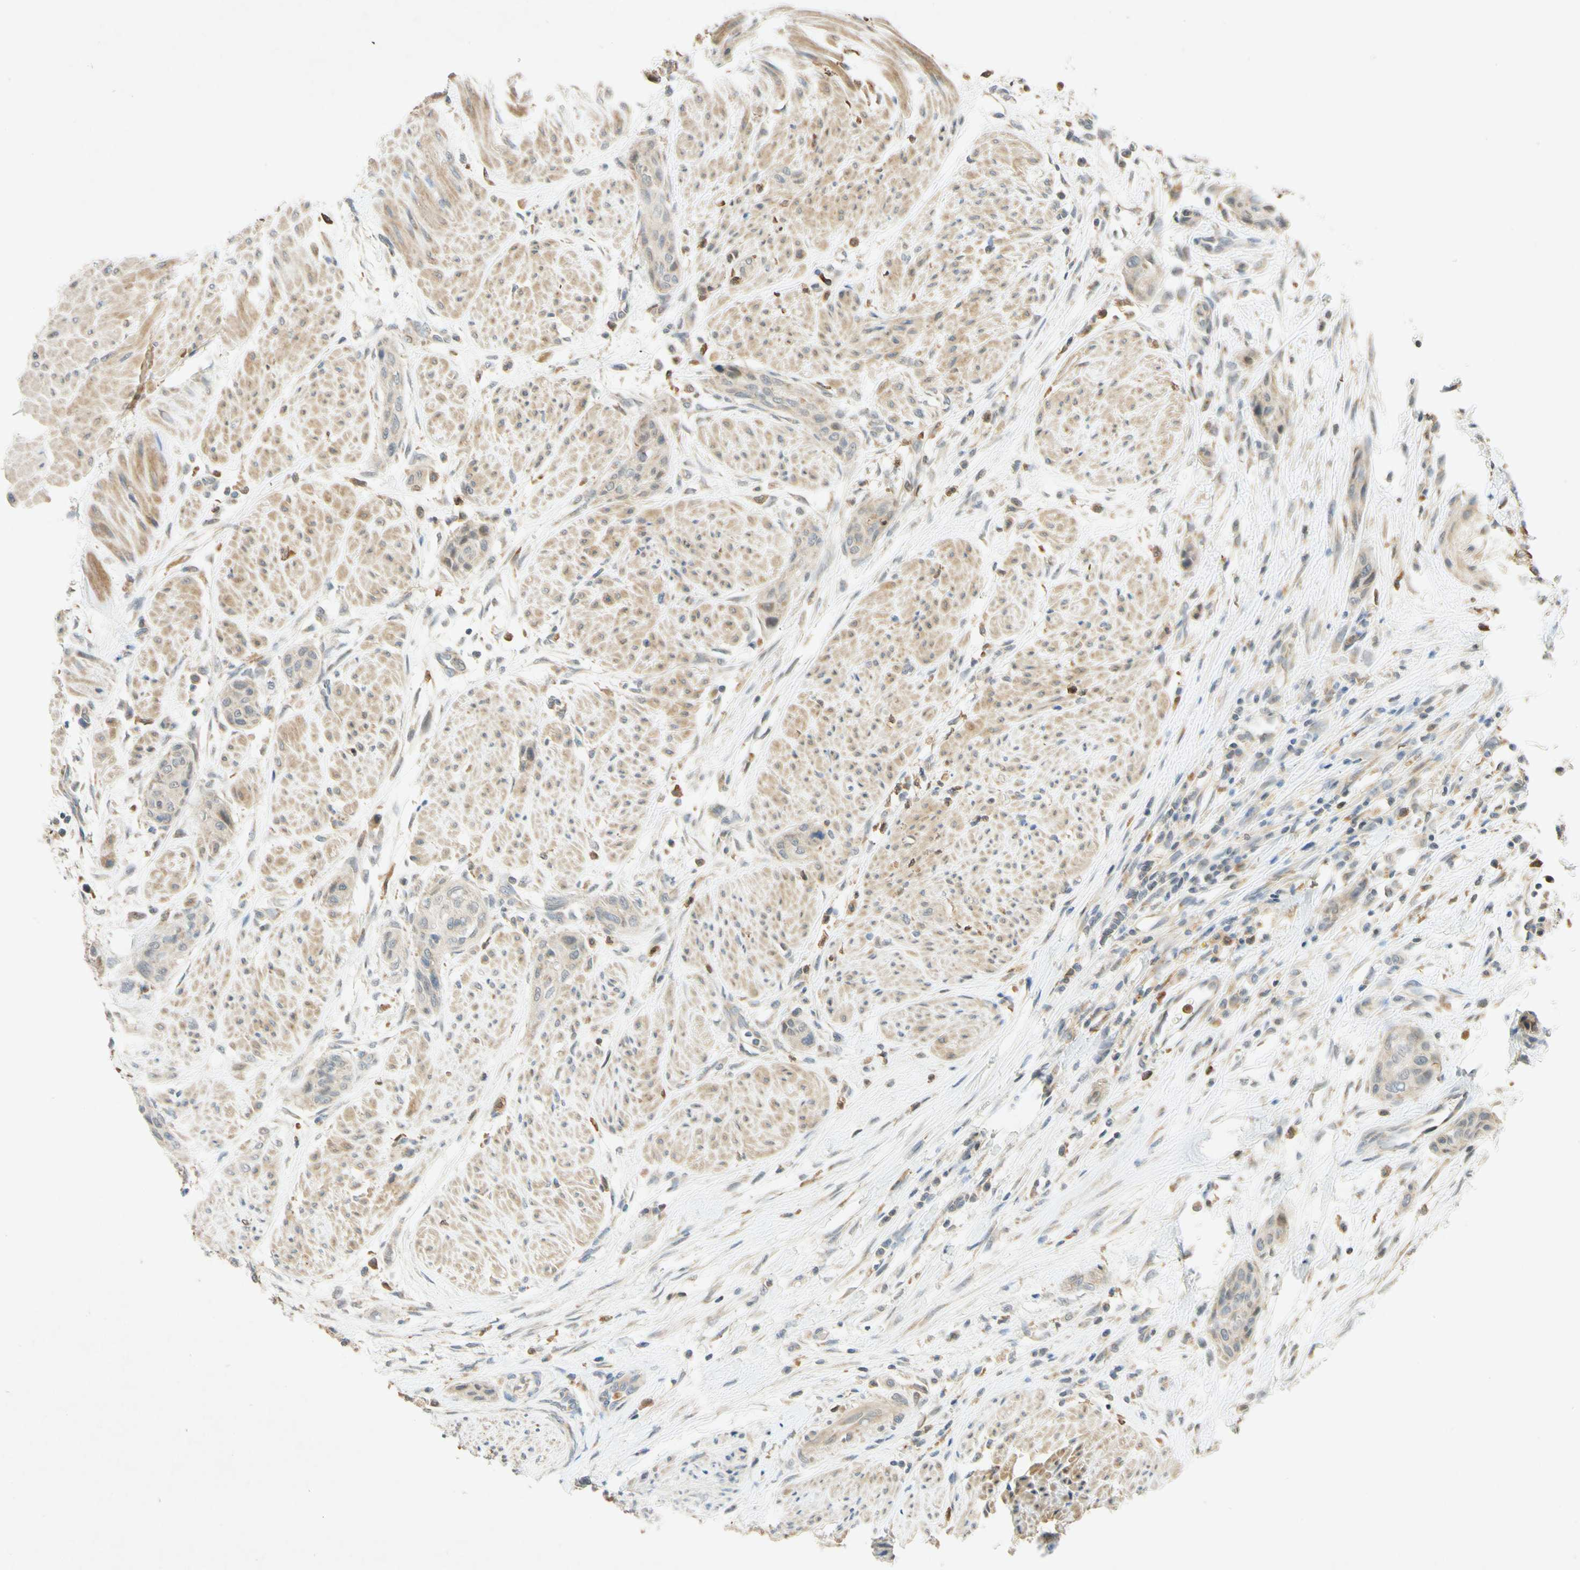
{"staining": {"intensity": "weak", "quantity": ">75%", "location": "cytoplasmic/membranous"}, "tissue": "urothelial cancer", "cell_type": "Tumor cells", "image_type": "cancer", "snomed": [{"axis": "morphology", "description": "Urothelial carcinoma, High grade"}, {"axis": "topography", "description": "Urinary bladder"}], "caption": "Protein staining of urothelial cancer tissue reveals weak cytoplasmic/membranous staining in approximately >75% of tumor cells.", "gene": "GATA1", "patient": {"sex": "male", "age": 35}}